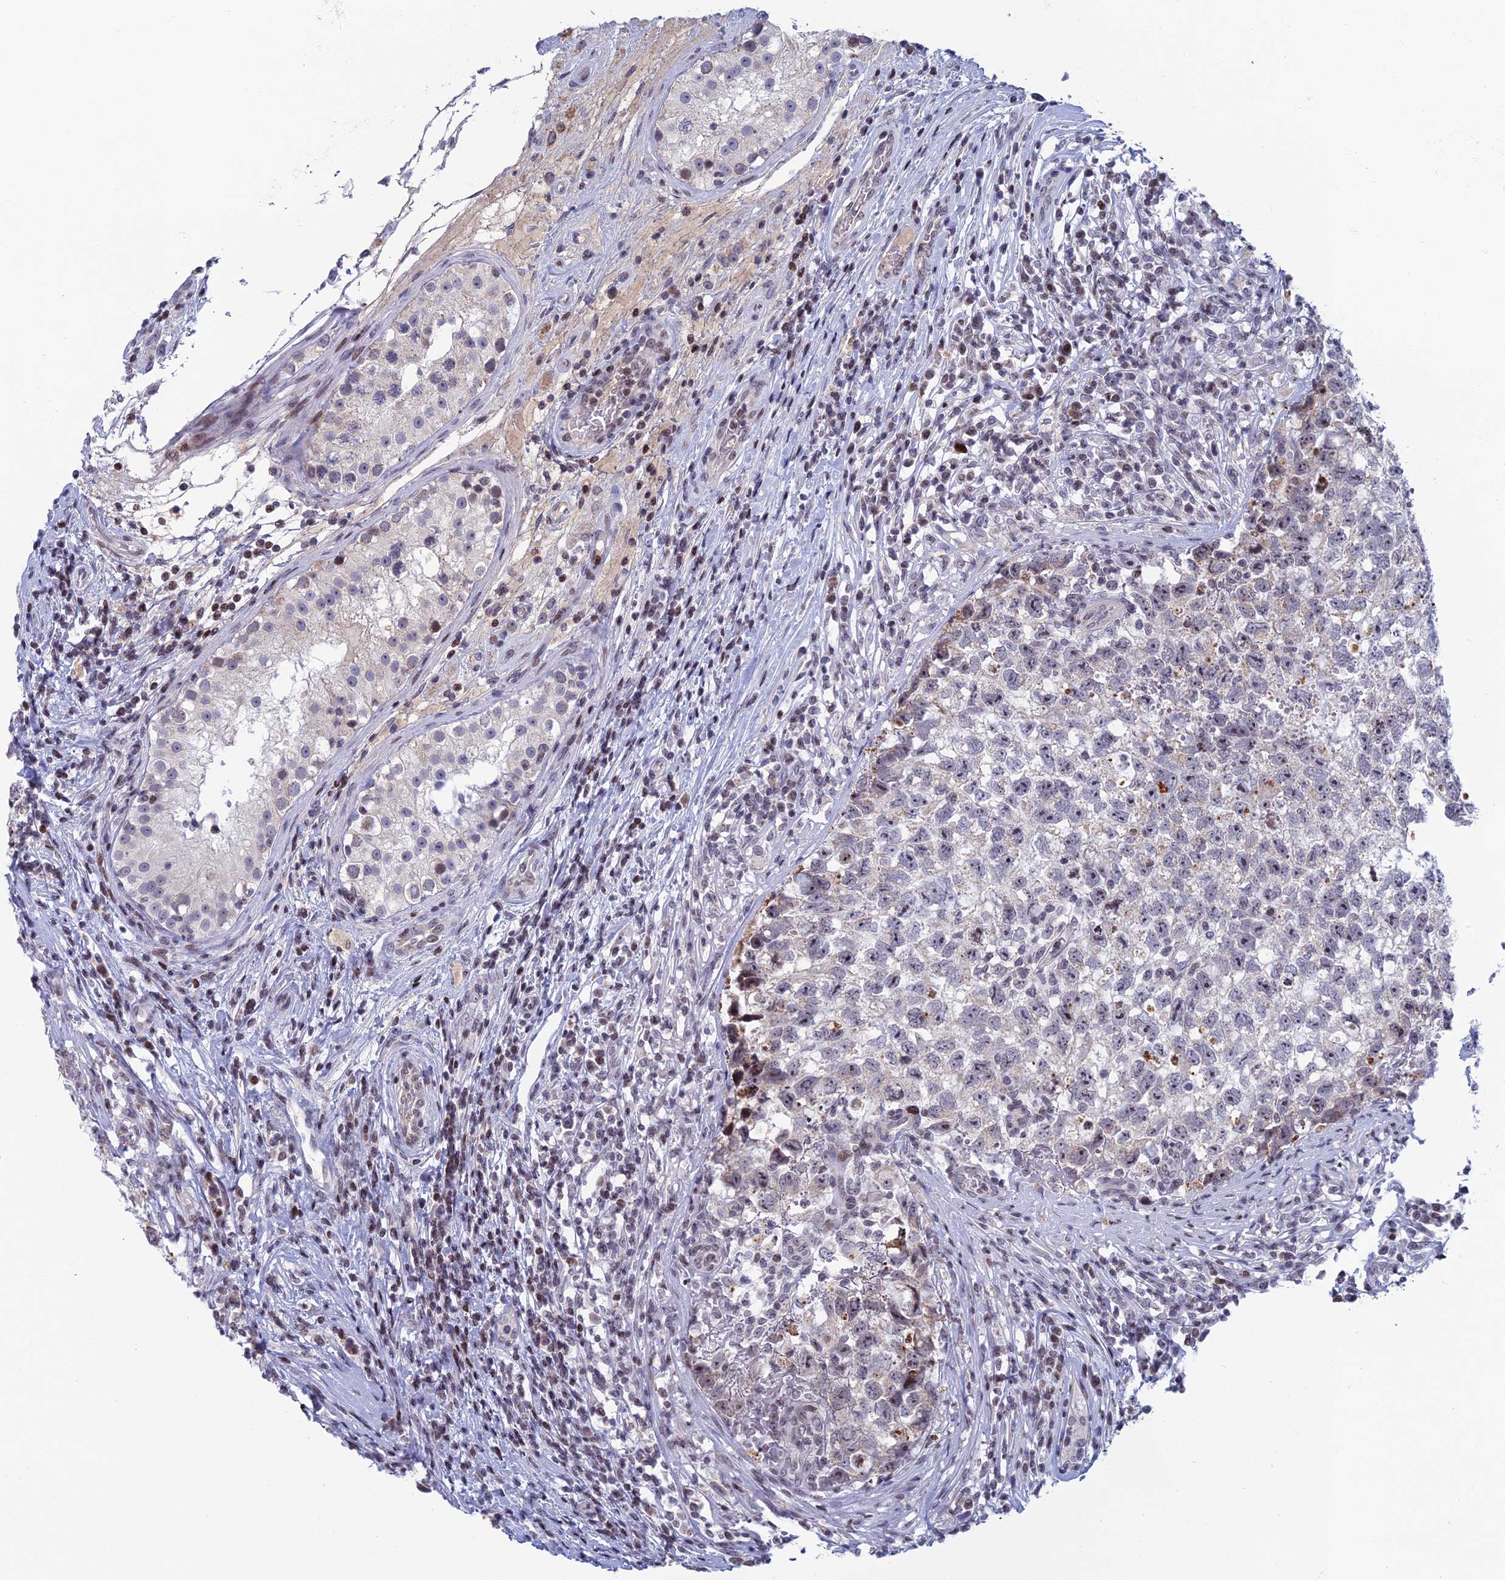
{"staining": {"intensity": "moderate", "quantity": "<25%", "location": "cytoplasmic/membranous,nuclear"}, "tissue": "testis cancer", "cell_type": "Tumor cells", "image_type": "cancer", "snomed": [{"axis": "morphology", "description": "Seminoma, NOS"}, {"axis": "morphology", "description": "Carcinoma, Embryonal, NOS"}, {"axis": "topography", "description": "Testis"}], "caption": "An IHC photomicrograph of tumor tissue is shown. Protein staining in brown shows moderate cytoplasmic/membranous and nuclear positivity in testis cancer within tumor cells. (Stains: DAB in brown, nuclei in blue, Microscopy: brightfield microscopy at high magnification).", "gene": "AFF3", "patient": {"sex": "male", "age": 29}}